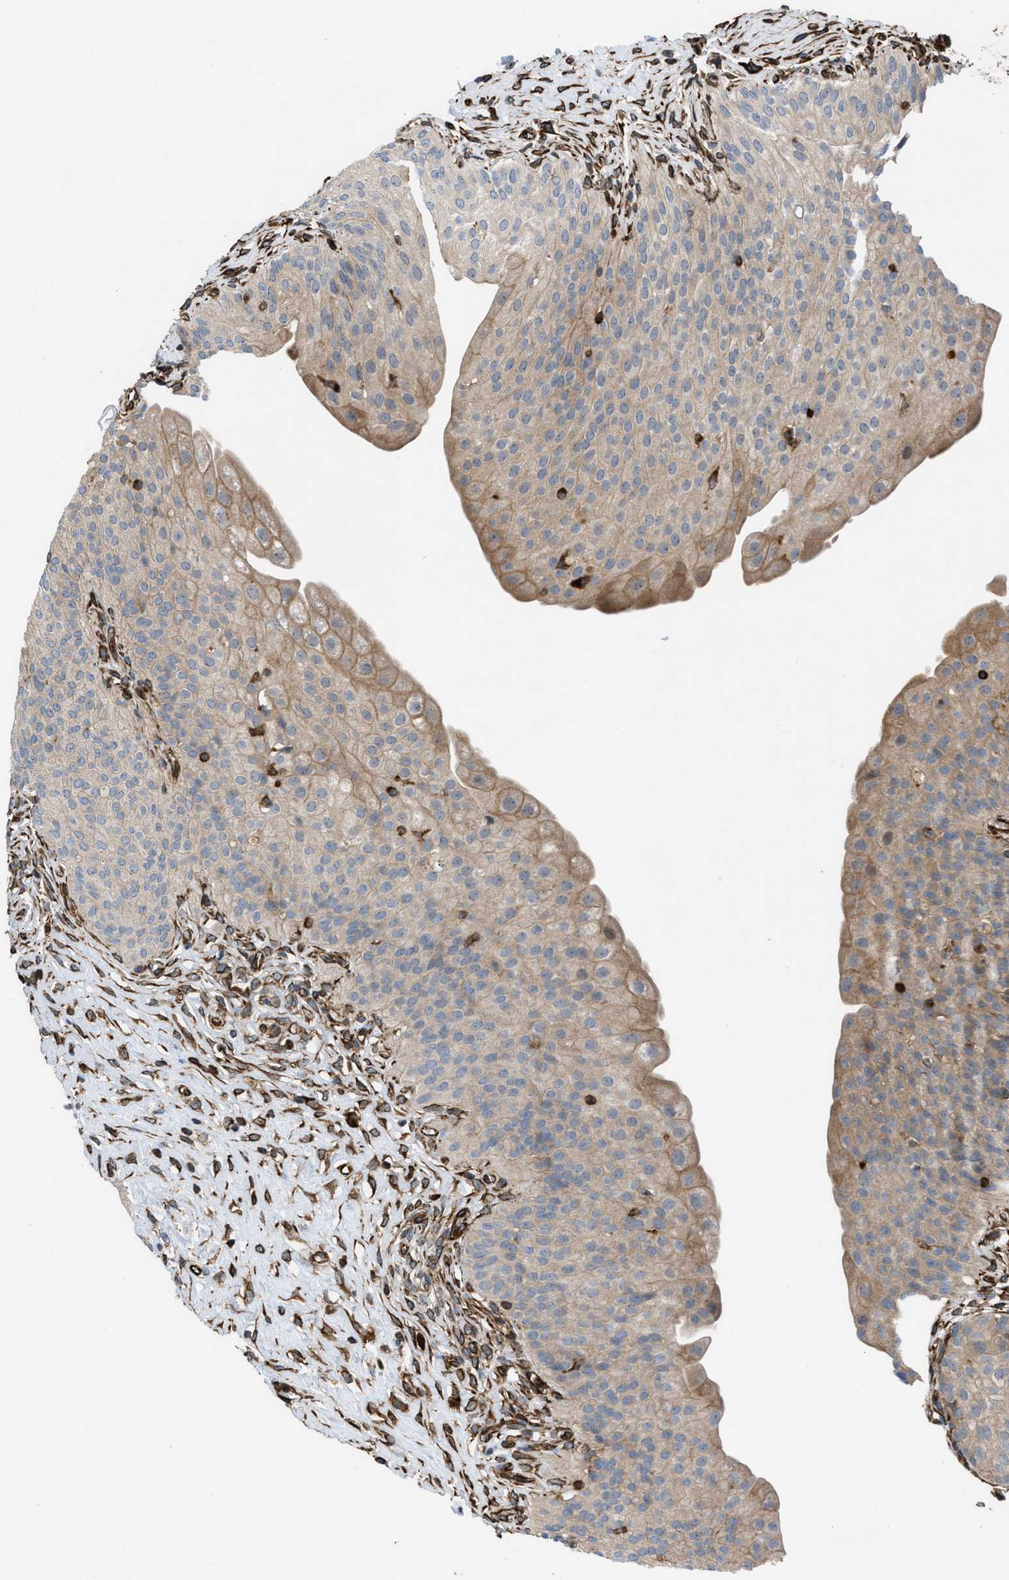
{"staining": {"intensity": "moderate", "quantity": "25%-75%", "location": "cytoplasmic/membranous"}, "tissue": "urinary bladder", "cell_type": "Urothelial cells", "image_type": "normal", "snomed": [{"axis": "morphology", "description": "Normal tissue, NOS"}, {"axis": "topography", "description": "Urinary bladder"}], "caption": "Brown immunohistochemical staining in normal urinary bladder exhibits moderate cytoplasmic/membranous expression in approximately 25%-75% of urothelial cells. Nuclei are stained in blue.", "gene": "PTPRE", "patient": {"sex": "male", "age": 46}}